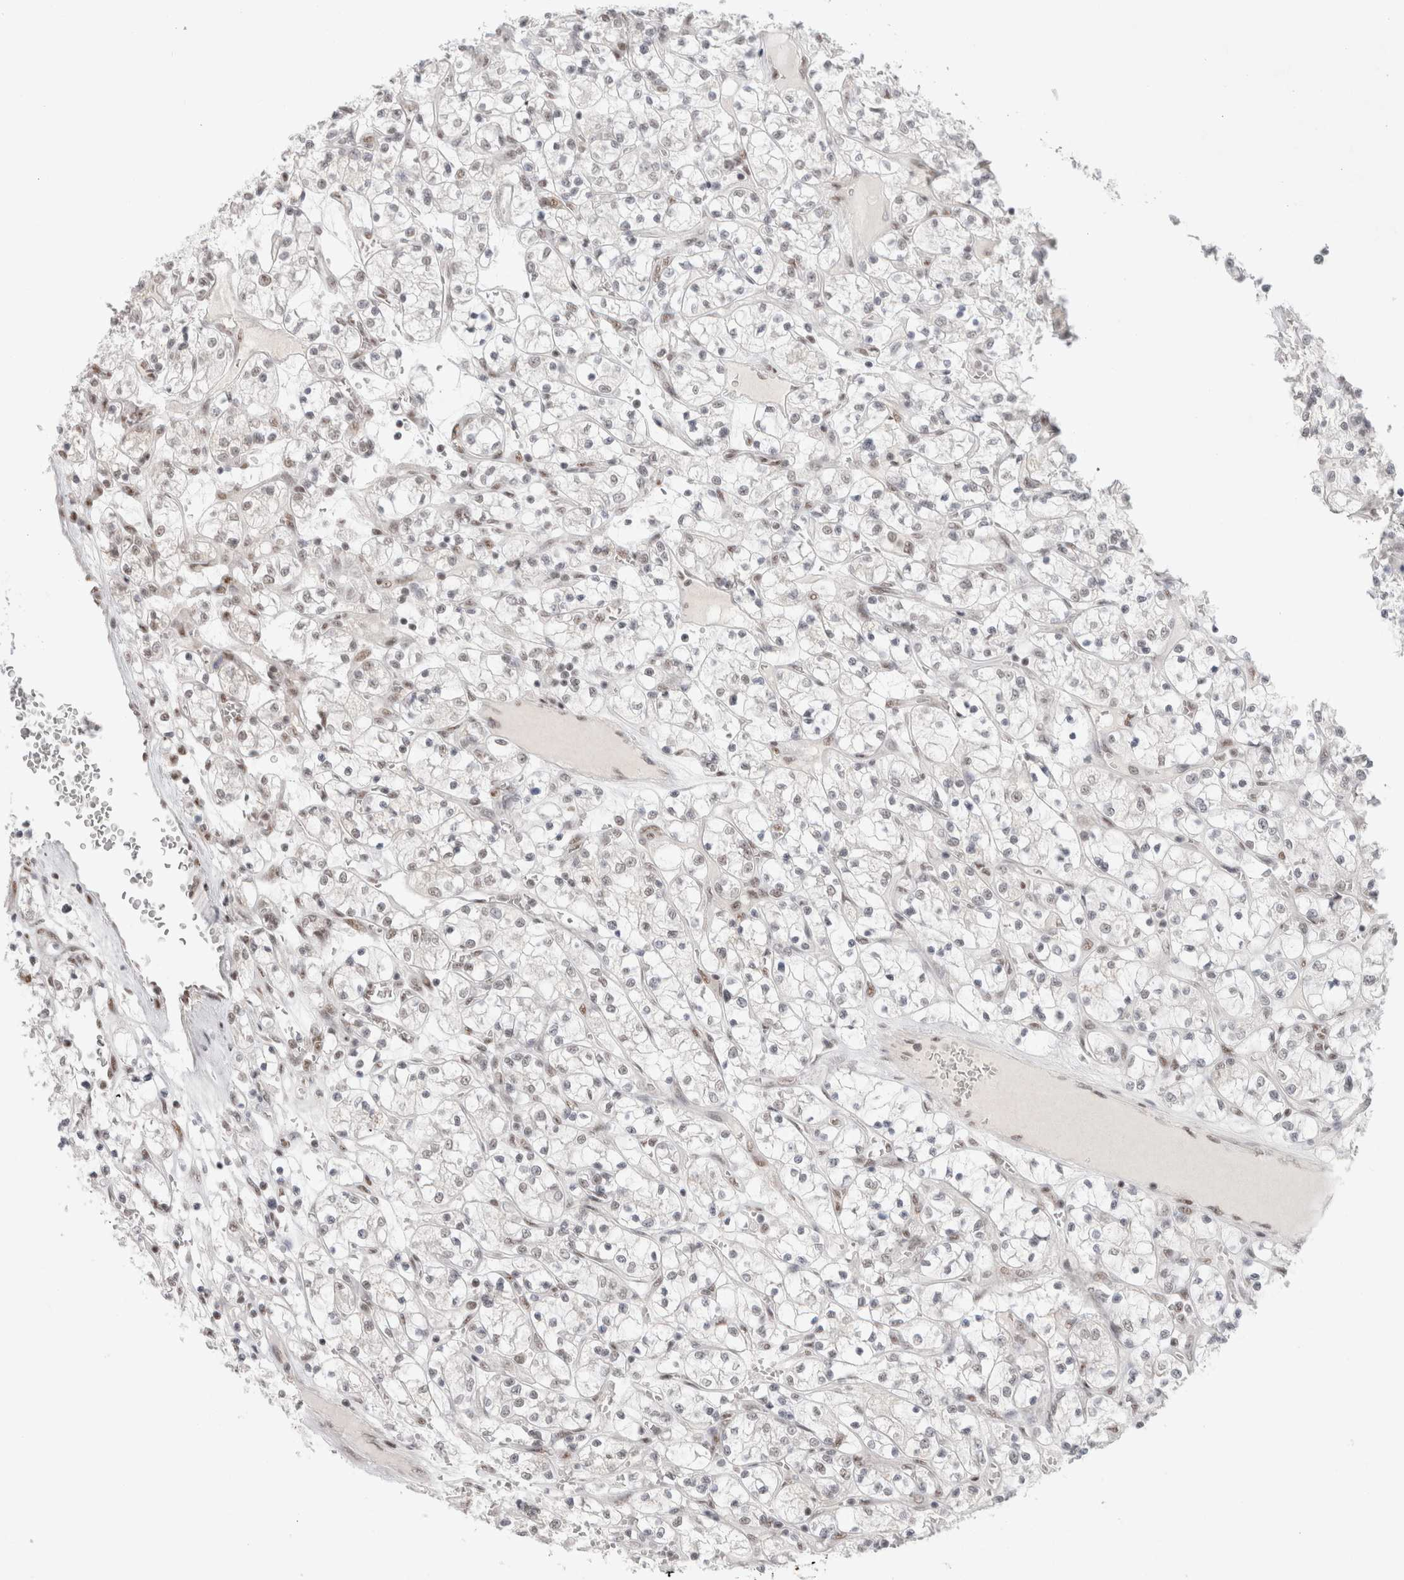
{"staining": {"intensity": "weak", "quantity": "<25%", "location": "nuclear"}, "tissue": "renal cancer", "cell_type": "Tumor cells", "image_type": "cancer", "snomed": [{"axis": "morphology", "description": "Adenocarcinoma, NOS"}, {"axis": "topography", "description": "Kidney"}], "caption": "The IHC micrograph has no significant expression in tumor cells of renal cancer (adenocarcinoma) tissue.", "gene": "TRMT12", "patient": {"sex": "female", "age": 69}}